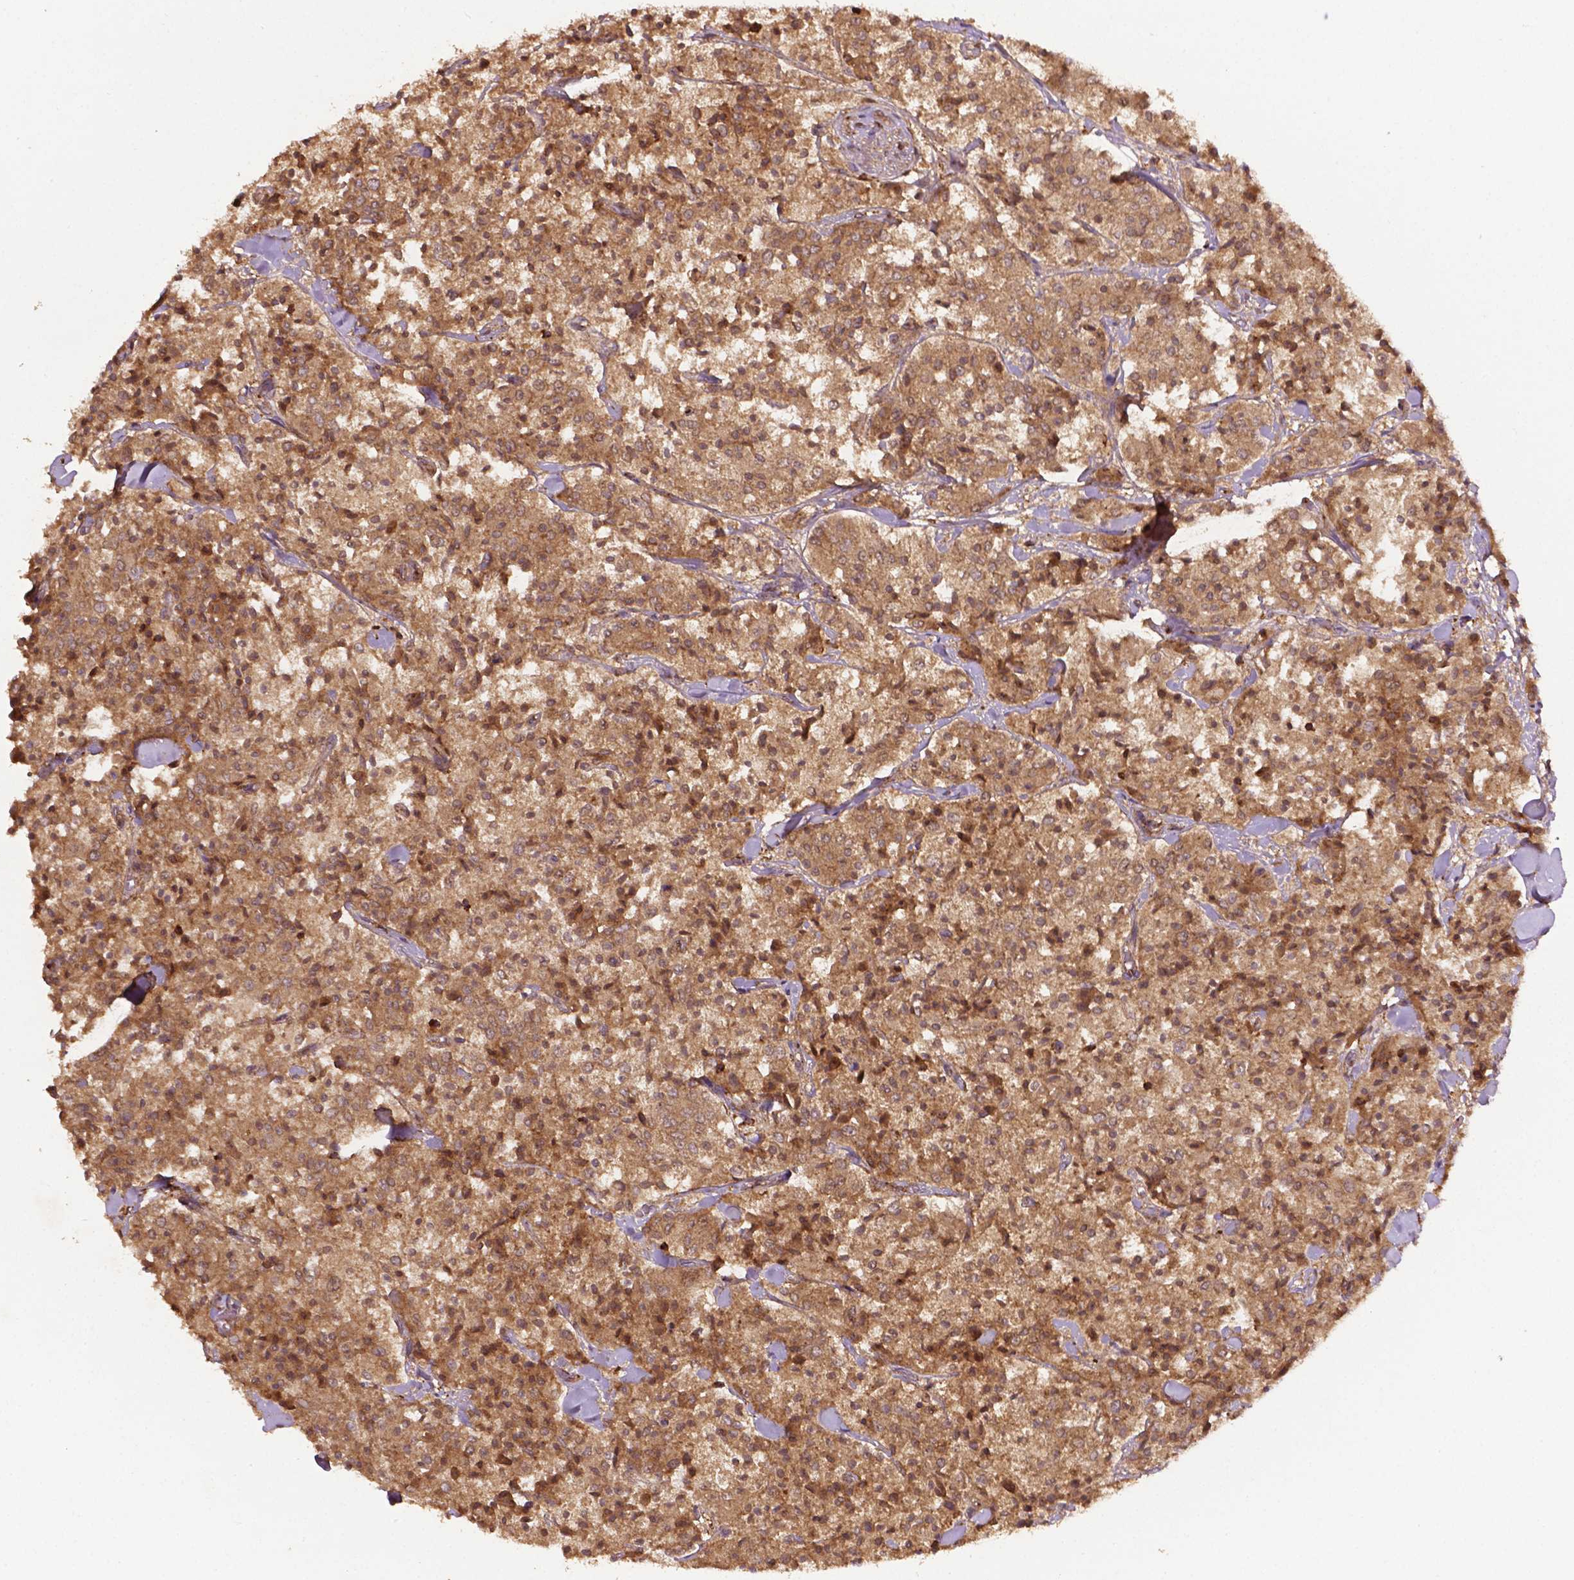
{"staining": {"intensity": "moderate", "quantity": ">75%", "location": "cytoplasmic/membranous,nuclear"}, "tissue": "carcinoid", "cell_type": "Tumor cells", "image_type": "cancer", "snomed": [{"axis": "morphology", "description": "Carcinoid, malignant, NOS"}, {"axis": "topography", "description": "Lung"}], "caption": "Malignant carcinoid stained with DAB (3,3'-diaminobenzidine) immunohistochemistry (IHC) exhibits medium levels of moderate cytoplasmic/membranous and nuclear staining in about >75% of tumor cells.", "gene": "ZMYND19", "patient": {"sex": "male", "age": 71}}